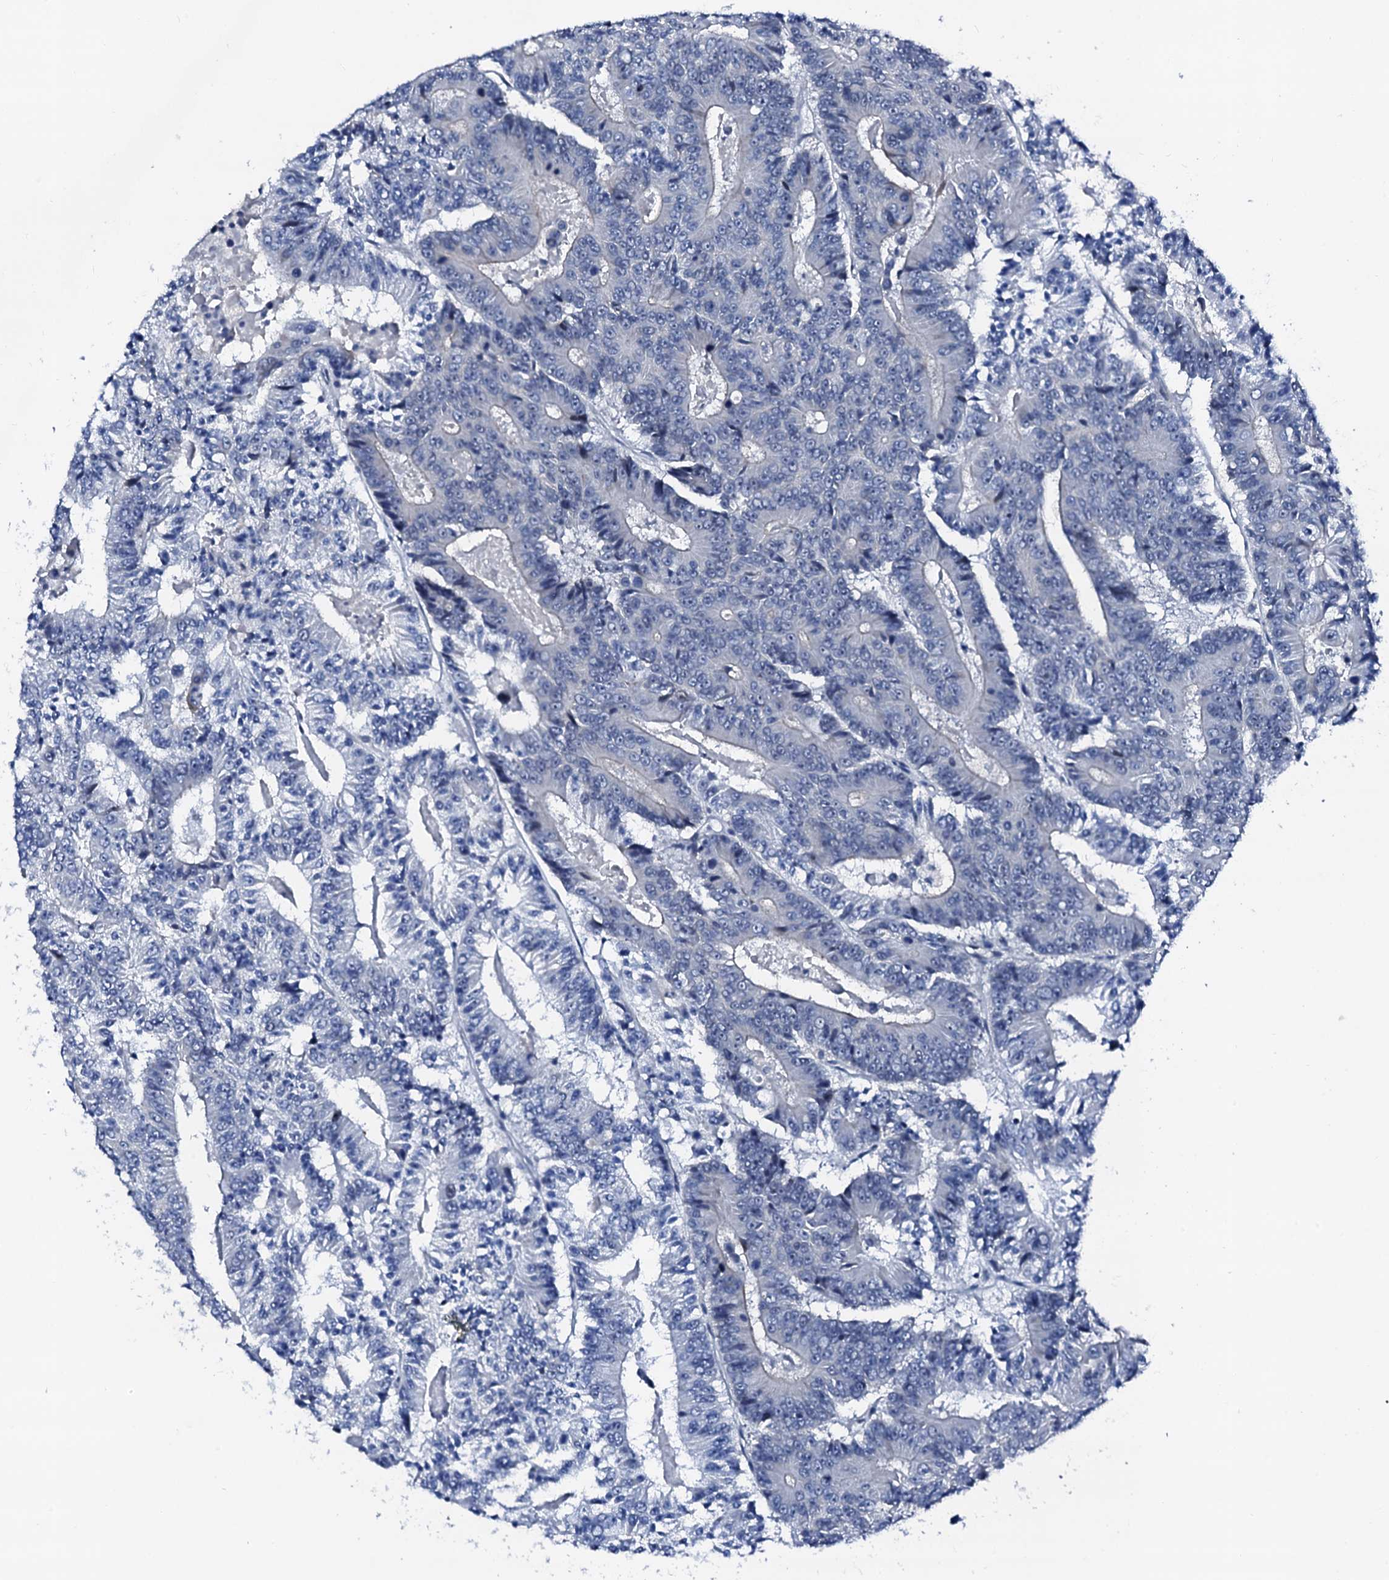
{"staining": {"intensity": "negative", "quantity": "none", "location": "none"}, "tissue": "colorectal cancer", "cell_type": "Tumor cells", "image_type": "cancer", "snomed": [{"axis": "morphology", "description": "Adenocarcinoma, NOS"}, {"axis": "topography", "description": "Colon"}], "caption": "Immunohistochemistry (IHC) image of neoplastic tissue: human adenocarcinoma (colorectal) stained with DAB exhibits no significant protein staining in tumor cells.", "gene": "TRAFD1", "patient": {"sex": "male", "age": 83}}